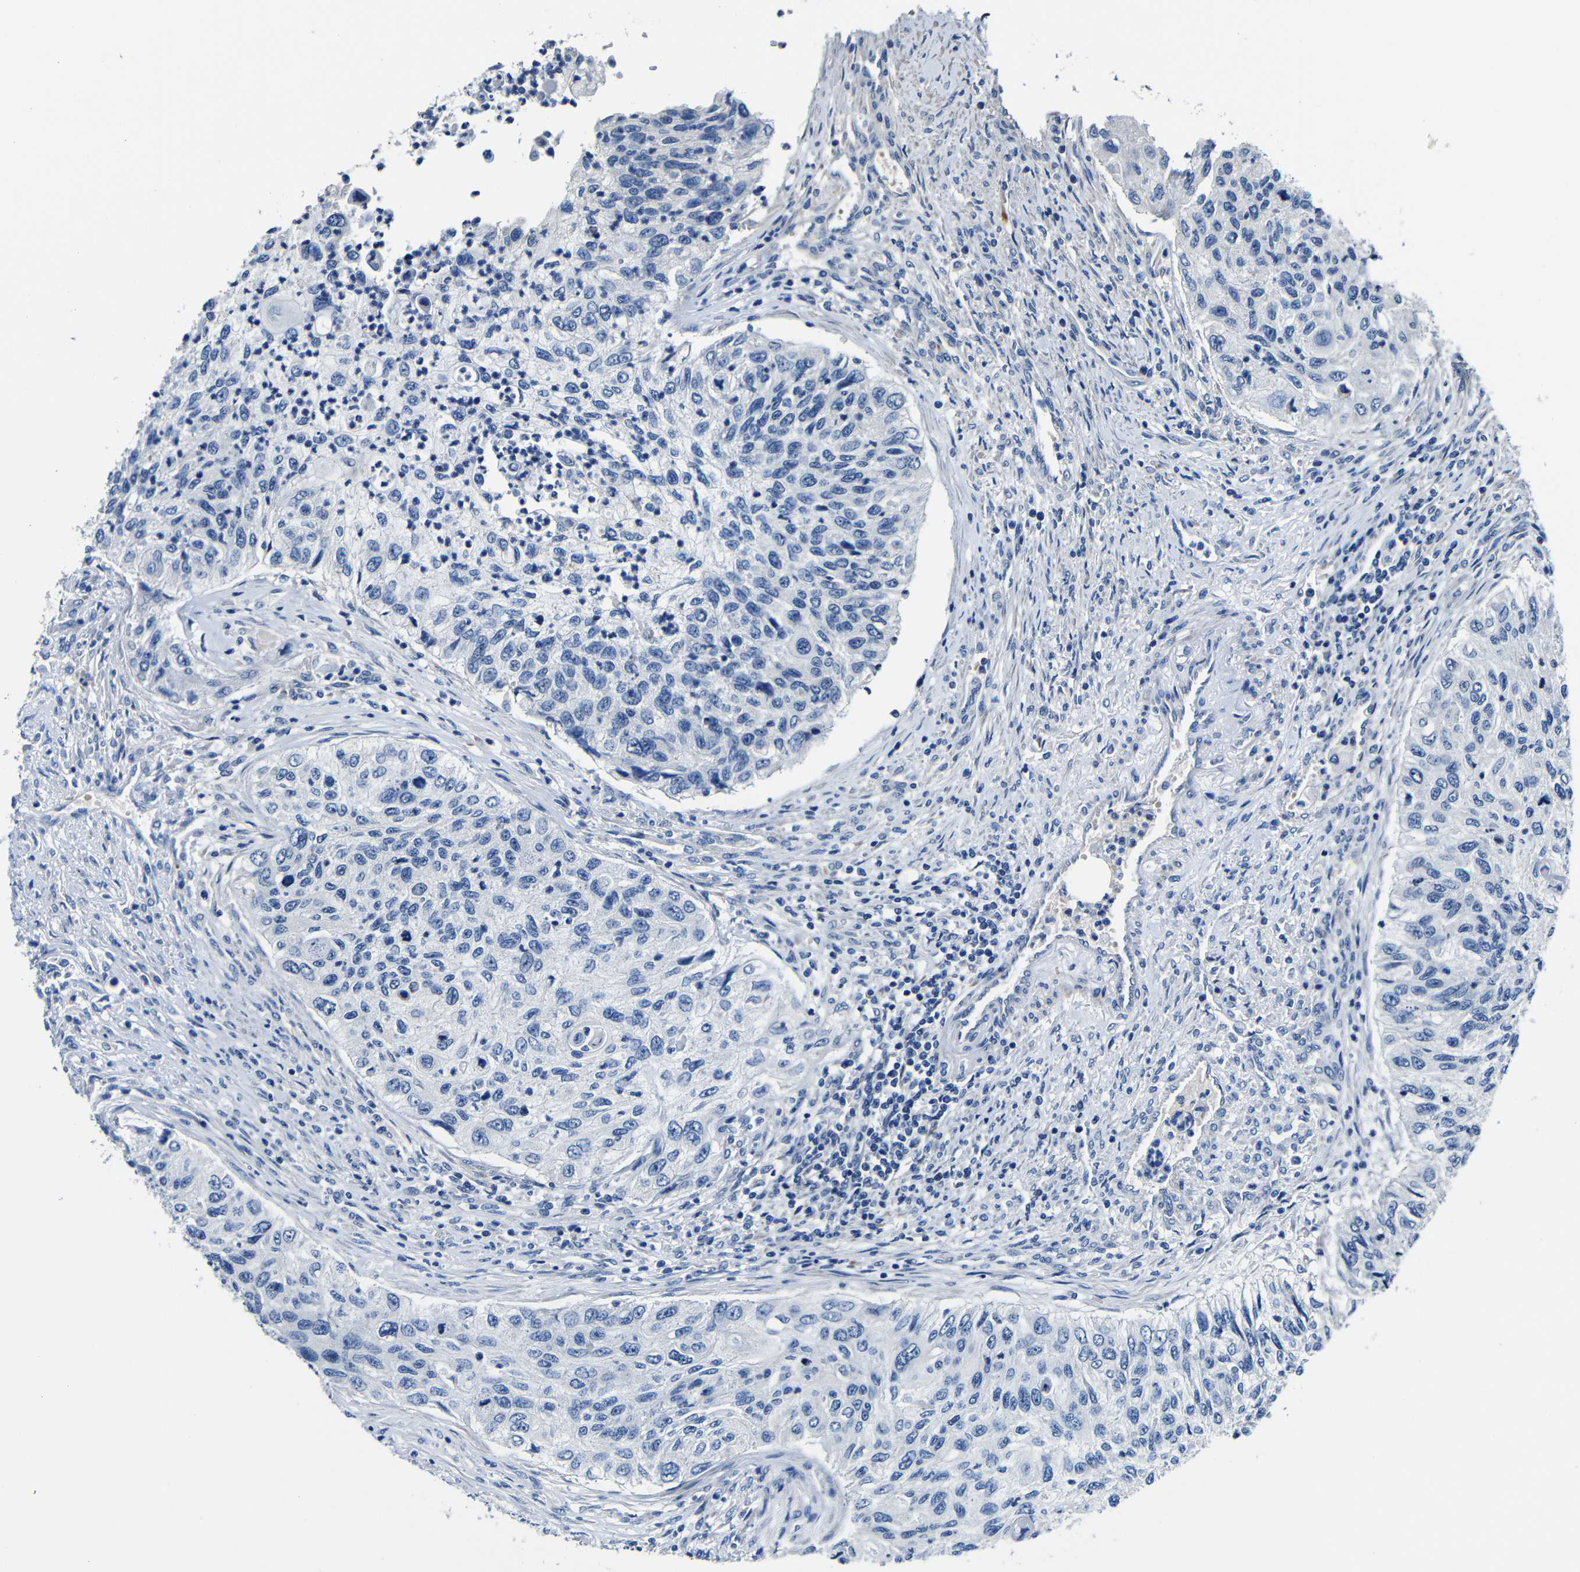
{"staining": {"intensity": "negative", "quantity": "none", "location": "none"}, "tissue": "urothelial cancer", "cell_type": "Tumor cells", "image_type": "cancer", "snomed": [{"axis": "morphology", "description": "Urothelial carcinoma, High grade"}, {"axis": "topography", "description": "Urinary bladder"}], "caption": "Immunohistochemistry micrograph of neoplastic tissue: human urothelial carcinoma (high-grade) stained with DAB (3,3'-diaminobenzidine) displays no significant protein expression in tumor cells.", "gene": "TNFAIP1", "patient": {"sex": "female", "age": 60}}